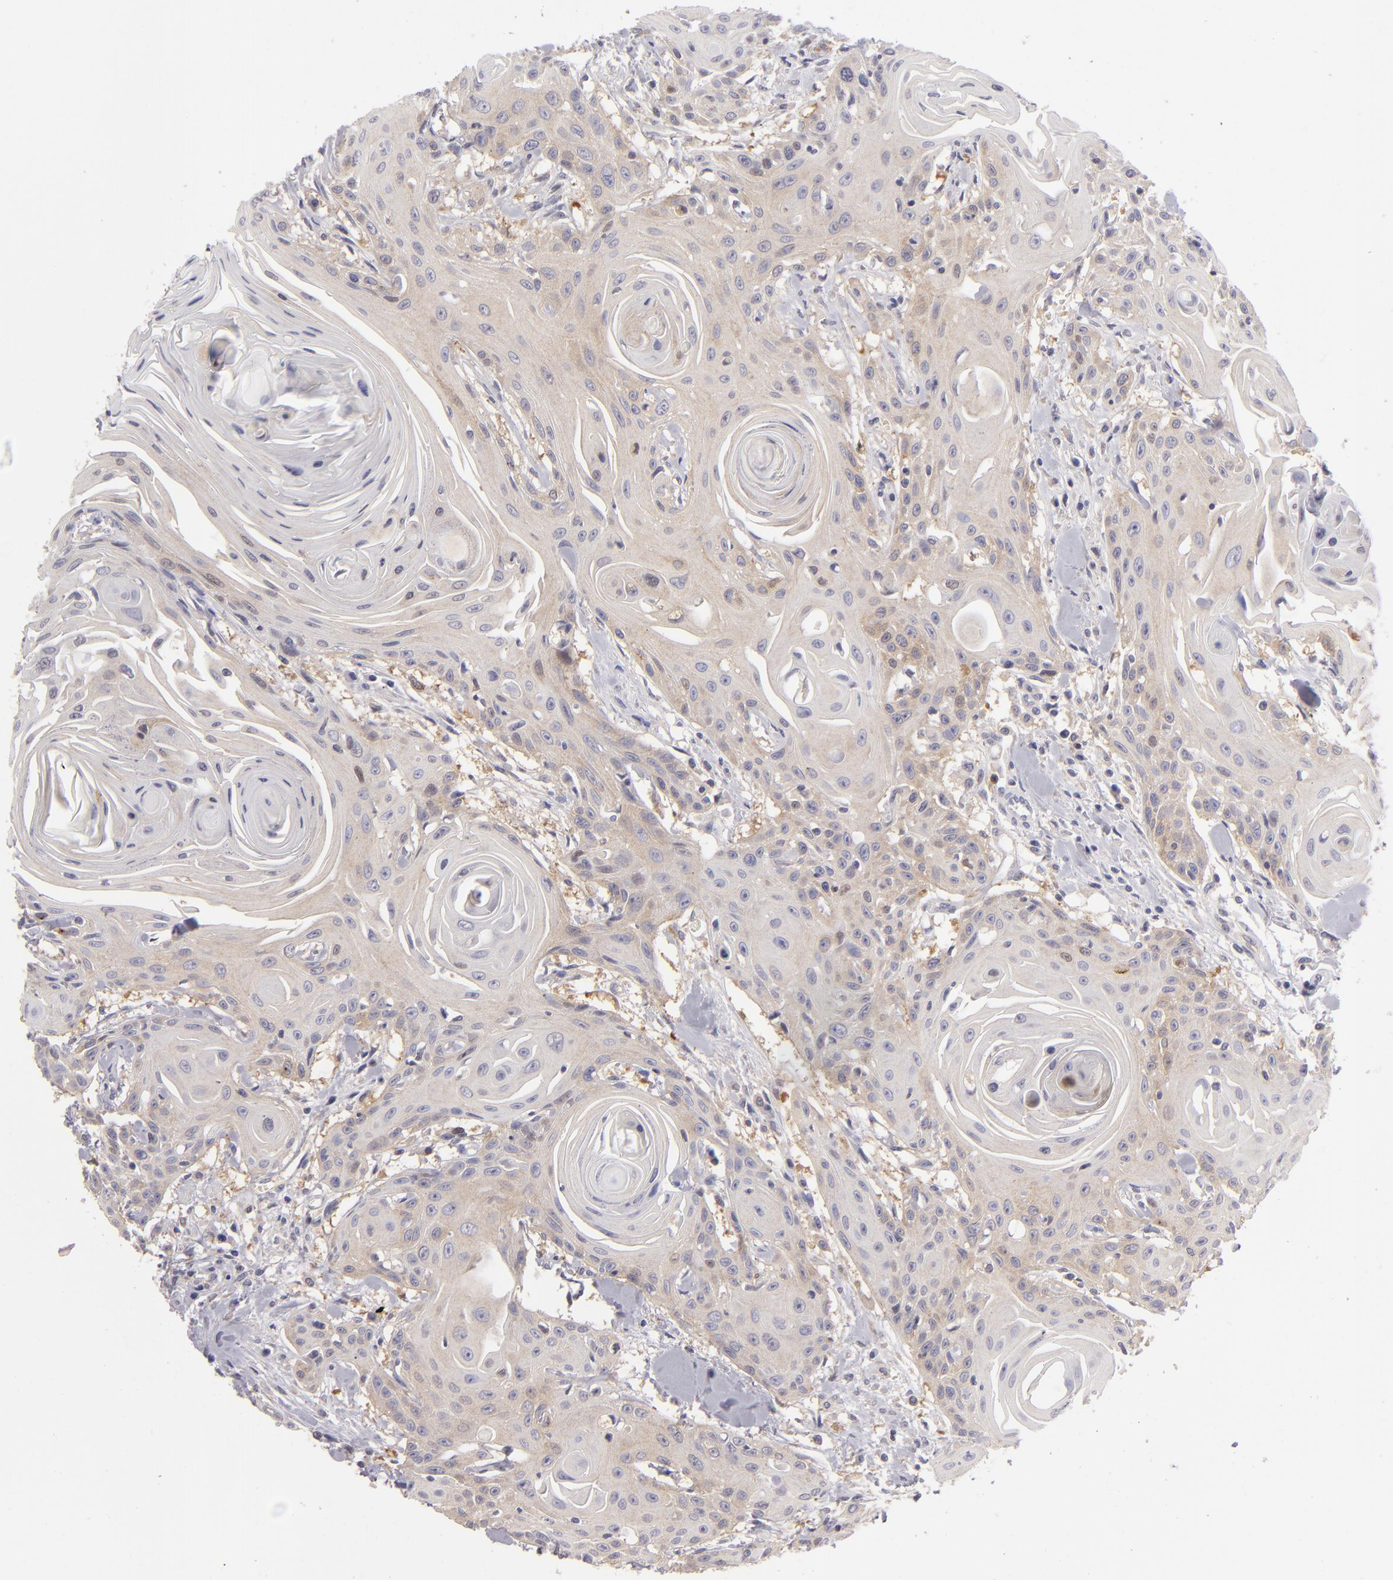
{"staining": {"intensity": "weak", "quantity": ">75%", "location": "cytoplasmic/membranous"}, "tissue": "head and neck cancer", "cell_type": "Tumor cells", "image_type": "cancer", "snomed": [{"axis": "morphology", "description": "Squamous cell carcinoma, NOS"}, {"axis": "morphology", "description": "Squamous cell carcinoma, metastatic, NOS"}, {"axis": "topography", "description": "Lymph node"}, {"axis": "topography", "description": "Salivary gland"}, {"axis": "topography", "description": "Head-Neck"}], "caption": "Tumor cells display weak cytoplasmic/membranous expression in approximately >75% of cells in metastatic squamous cell carcinoma (head and neck).", "gene": "MMP10", "patient": {"sex": "female", "age": 74}}